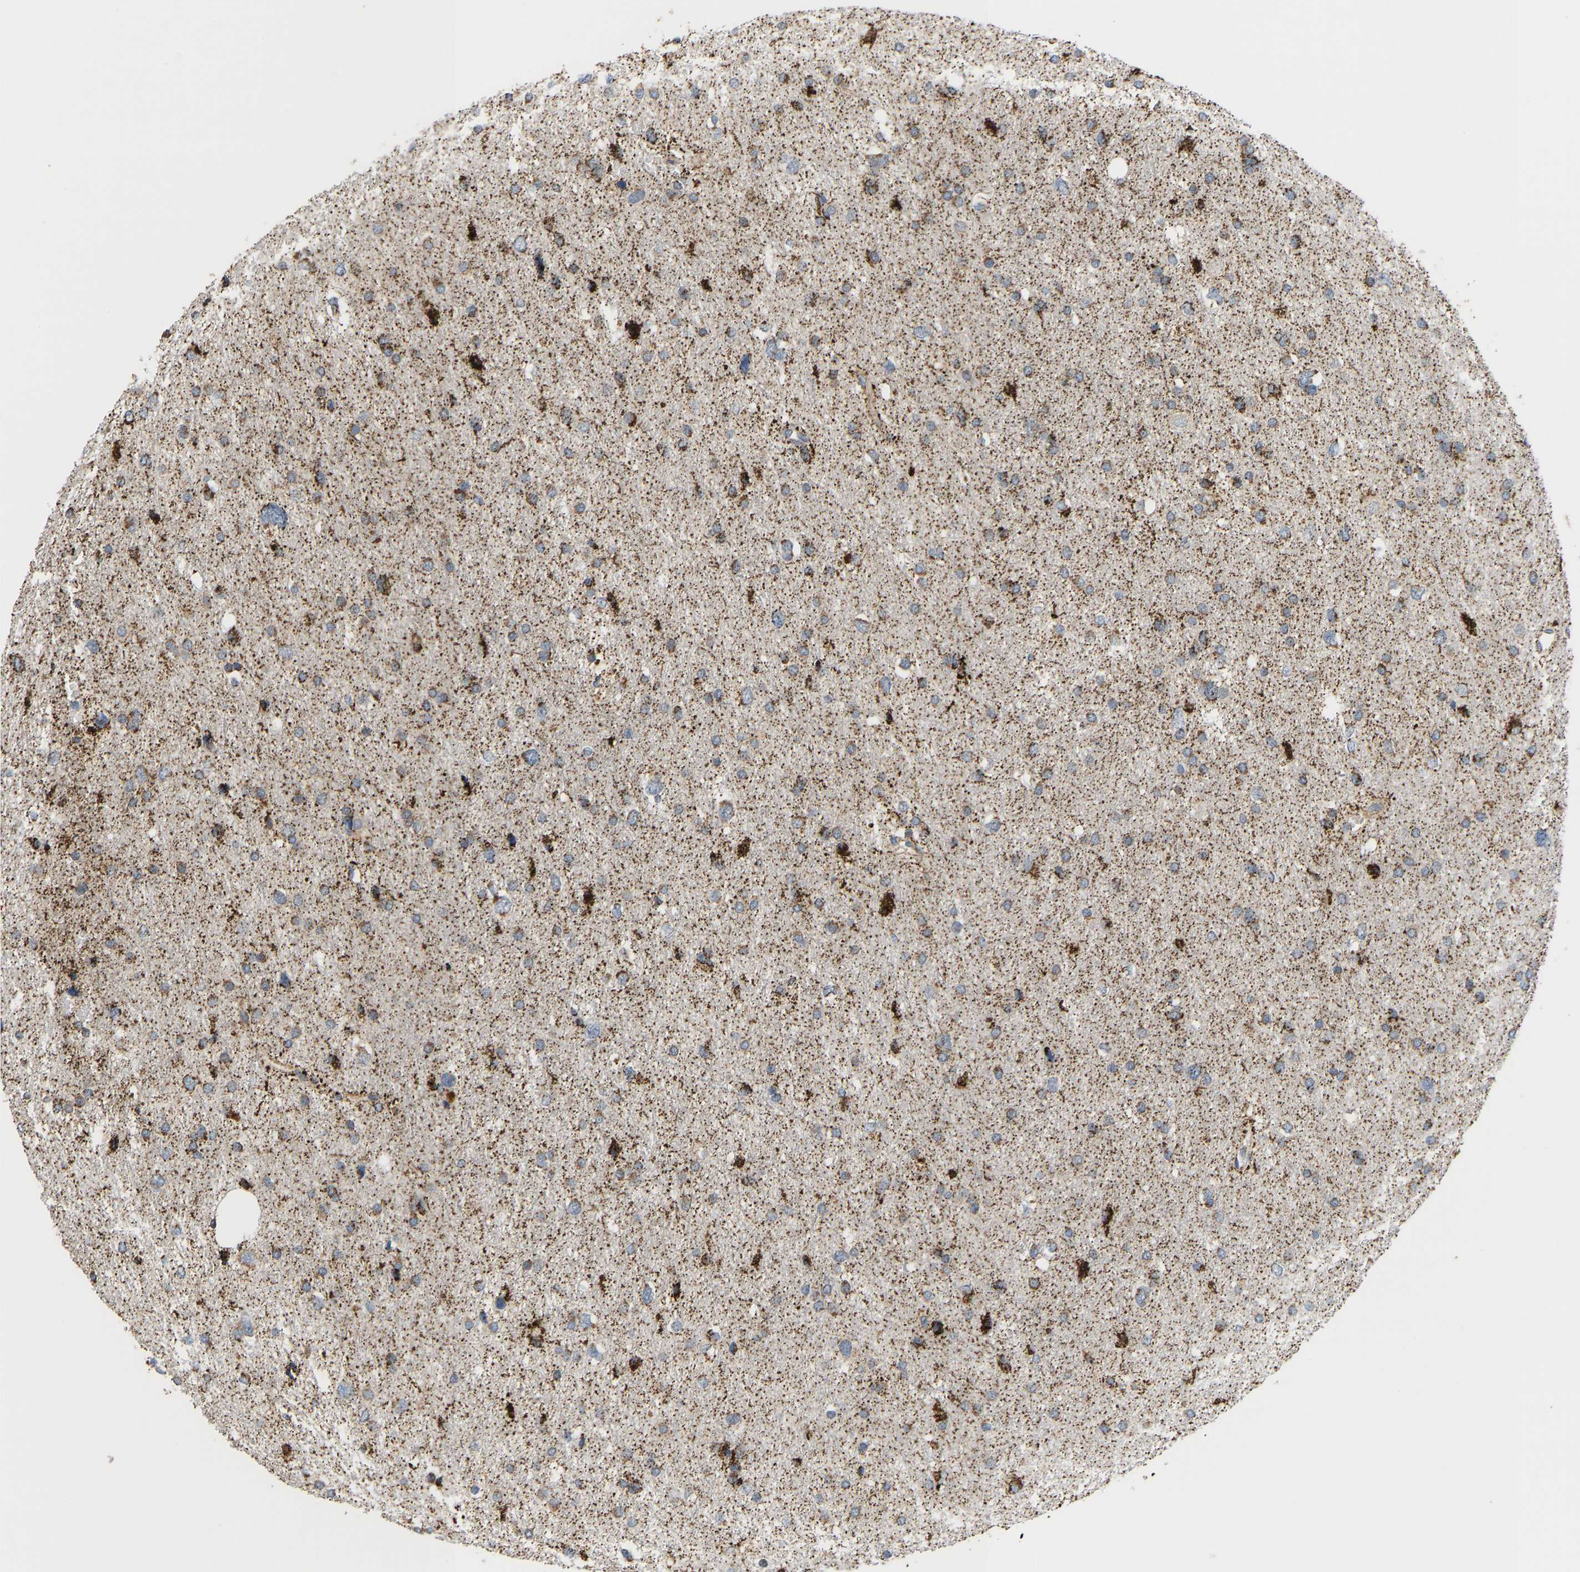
{"staining": {"intensity": "strong", "quantity": "25%-75%", "location": "cytoplasmic/membranous"}, "tissue": "glioma", "cell_type": "Tumor cells", "image_type": "cancer", "snomed": [{"axis": "morphology", "description": "Glioma, malignant, Low grade"}, {"axis": "topography", "description": "Brain"}], "caption": "Glioma stained with a brown dye exhibits strong cytoplasmic/membranous positive positivity in approximately 25%-75% of tumor cells.", "gene": "GPSM2", "patient": {"sex": "female", "age": 37}}